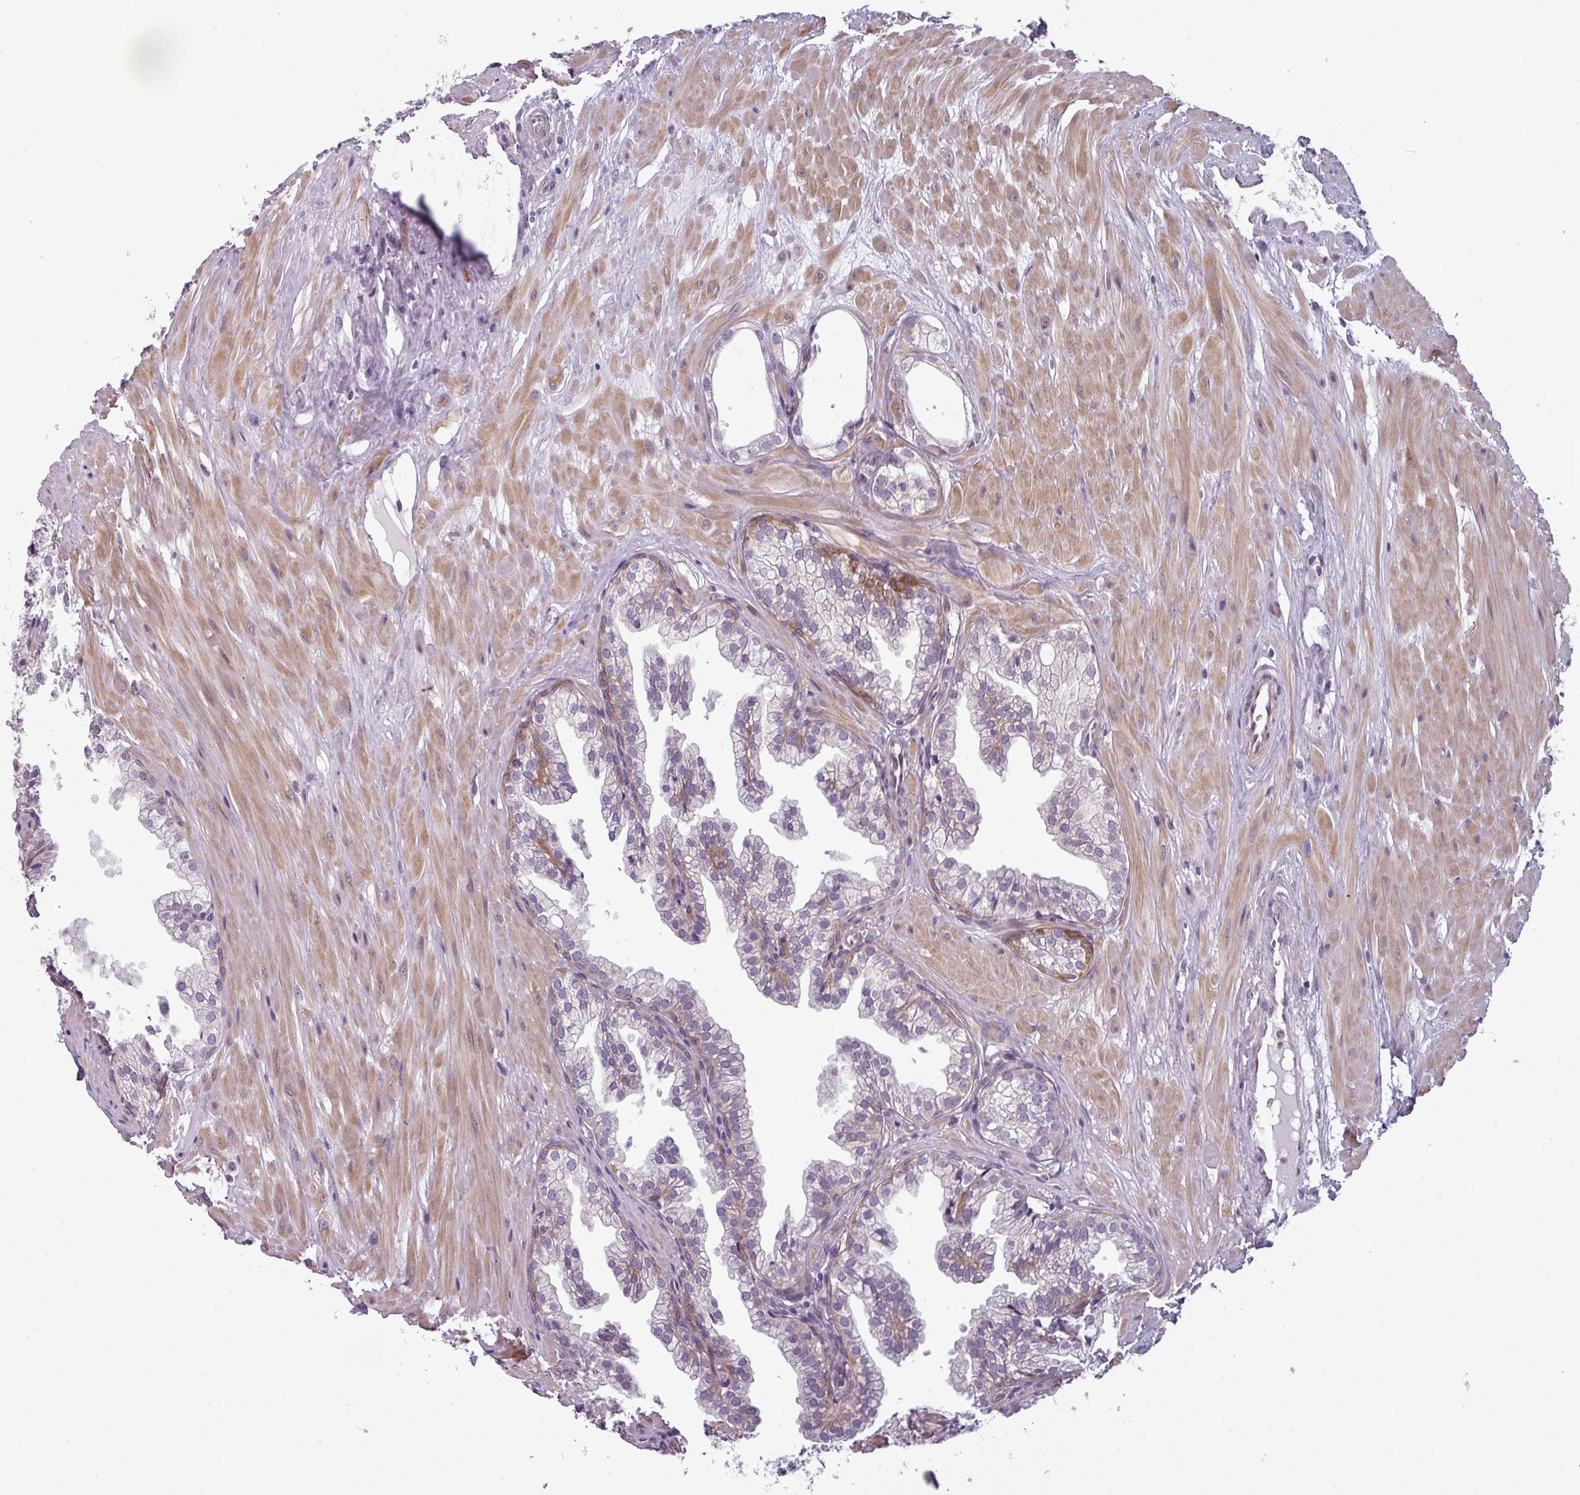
{"staining": {"intensity": "moderate", "quantity": "<25%", "location": "cytoplasmic/membranous"}, "tissue": "prostate", "cell_type": "Glandular cells", "image_type": "normal", "snomed": [{"axis": "morphology", "description": "Normal tissue, NOS"}, {"axis": "topography", "description": "Prostate"}, {"axis": "topography", "description": "Peripheral nerve tissue"}], "caption": "Immunohistochemistry (DAB) staining of unremarkable human prostate shows moderate cytoplasmic/membranous protein expression in about <25% of glandular cells.", "gene": "PRAMEF12", "patient": {"sex": "male", "age": 55}}